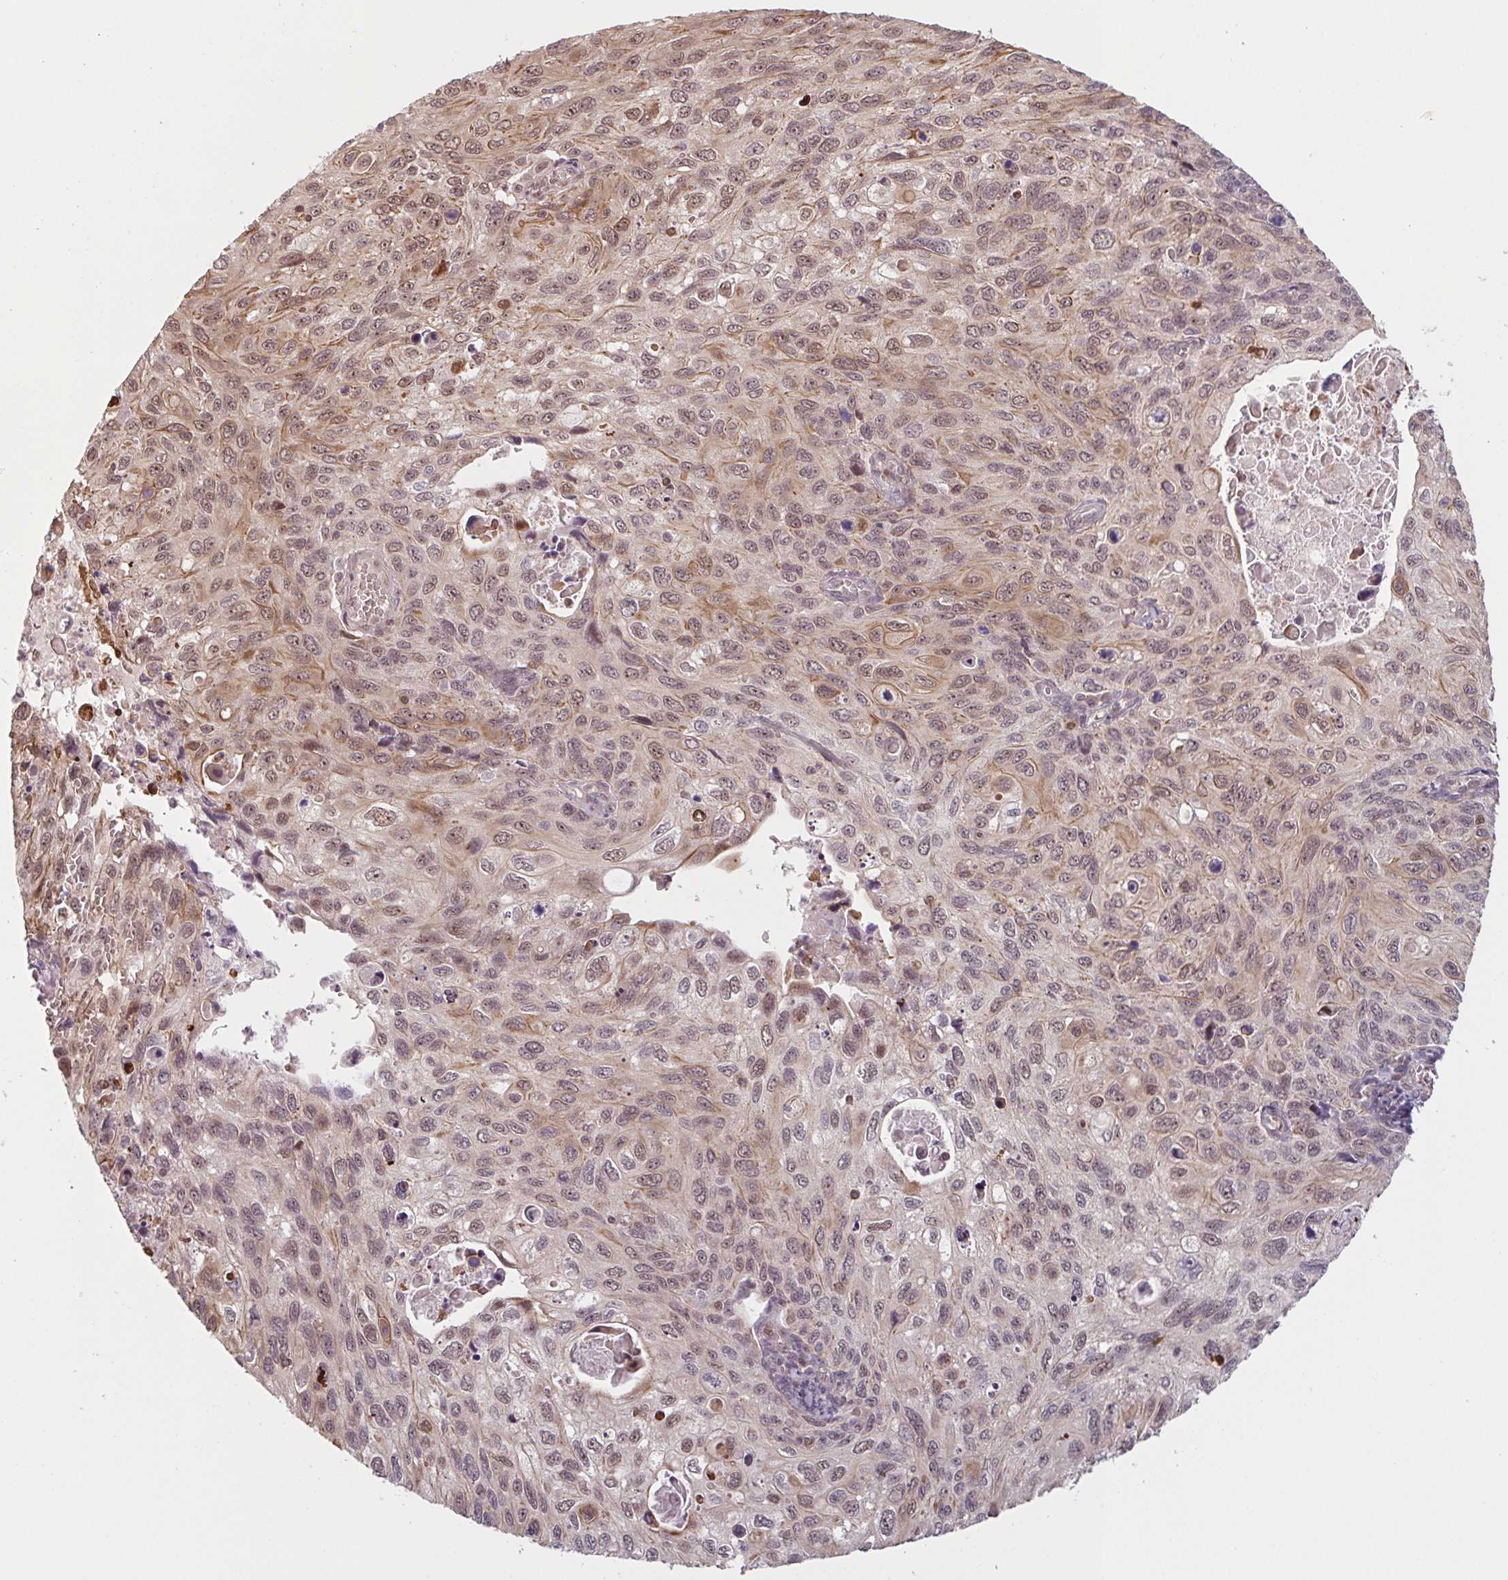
{"staining": {"intensity": "moderate", "quantity": ">75%", "location": "cytoplasmic/membranous,nuclear"}, "tissue": "cervical cancer", "cell_type": "Tumor cells", "image_type": "cancer", "snomed": [{"axis": "morphology", "description": "Squamous cell carcinoma, NOS"}, {"axis": "topography", "description": "Cervix"}], "caption": "Moderate cytoplasmic/membranous and nuclear staining is seen in about >75% of tumor cells in cervical squamous cell carcinoma. (brown staining indicates protein expression, while blue staining denotes nuclei).", "gene": "NLRP13", "patient": {"sex": "female", "age": 70}}